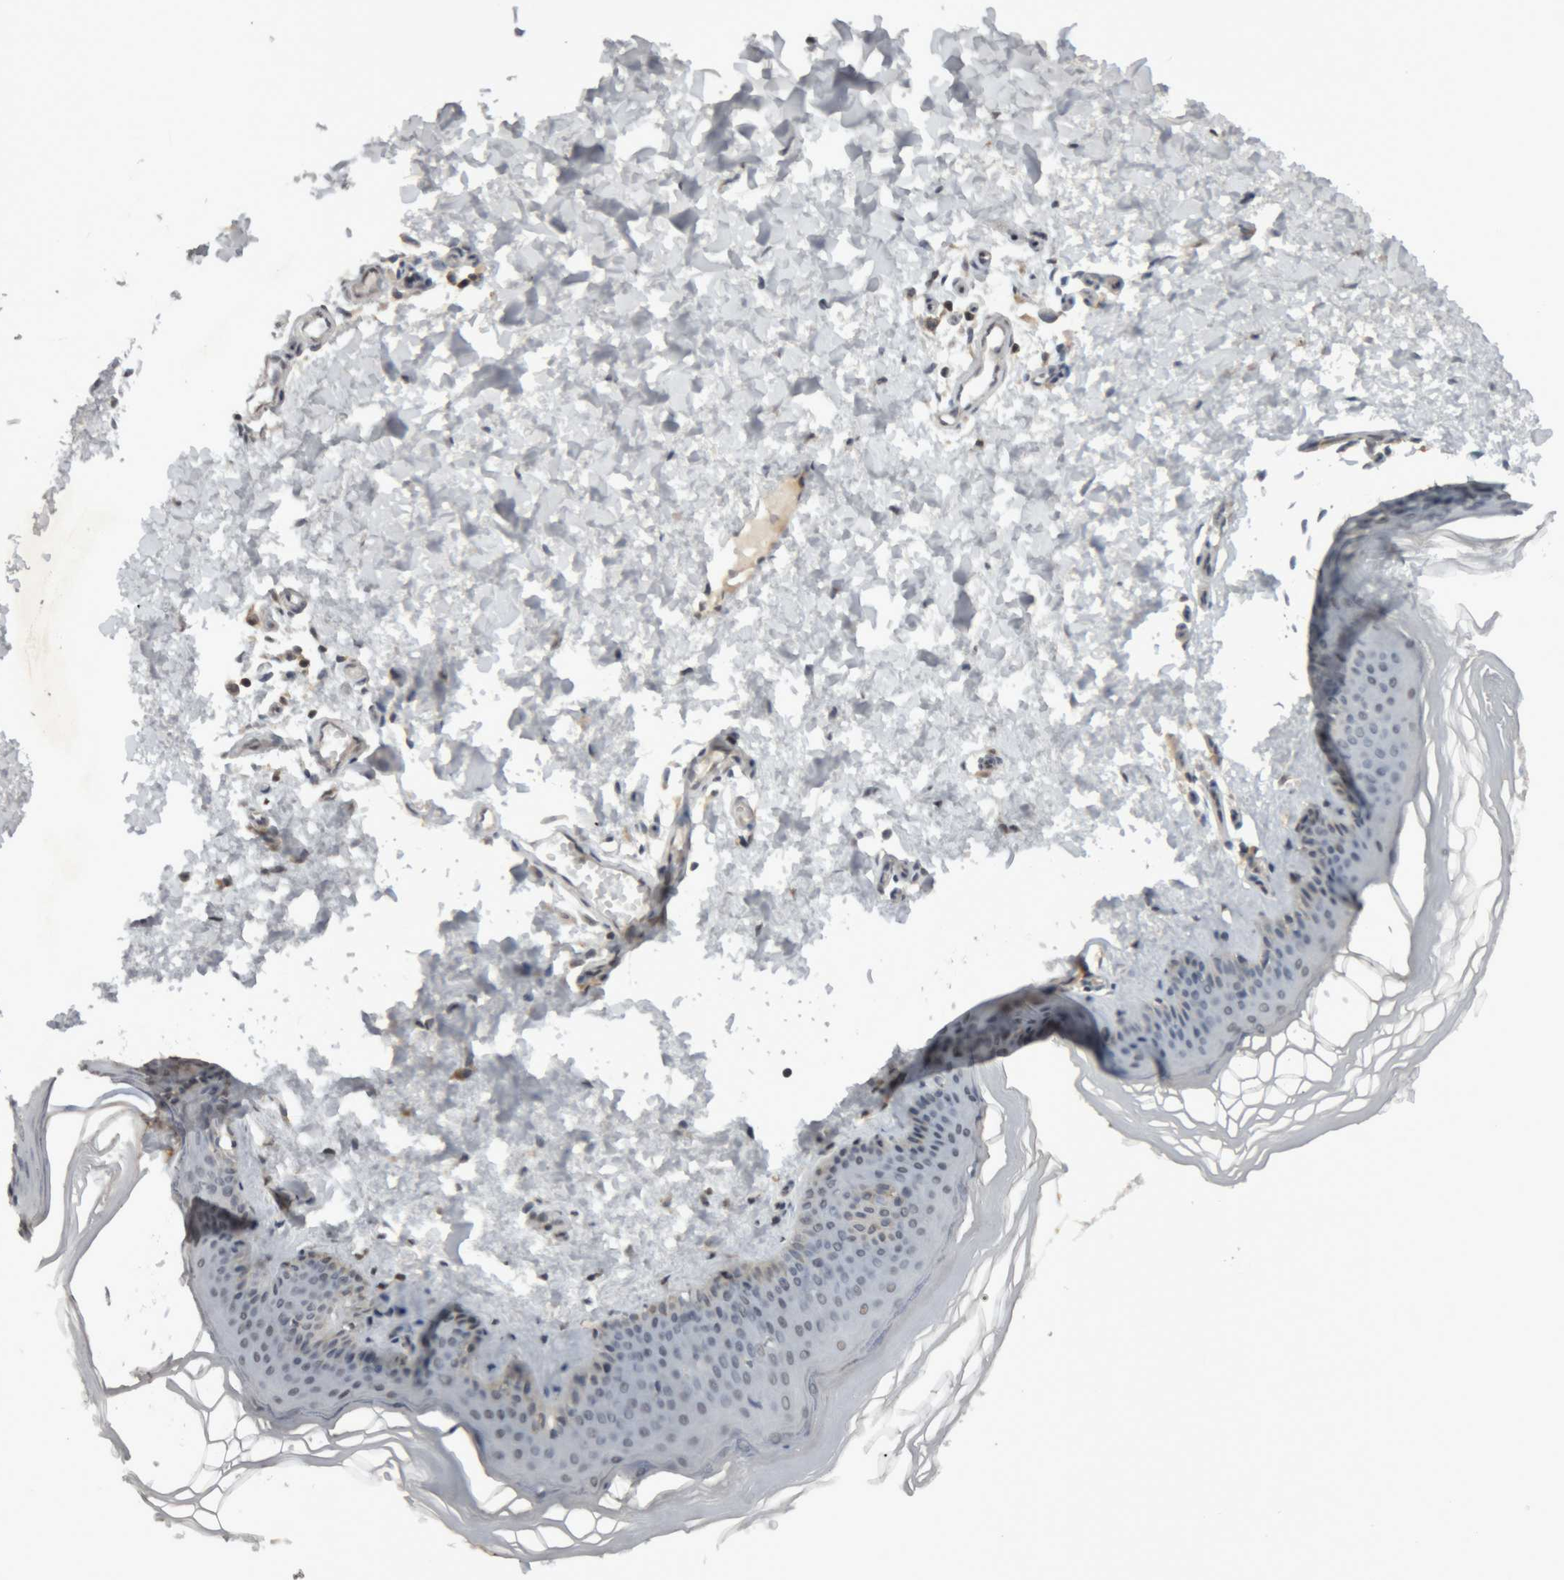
{"staining": {"intensity": "negative", "quantity": "none", "location": "none"}, "tissue": "skin", "cell_type": "Fibroblasts", "image_type": "normal", "snomed": [{"axis": "morphology", "description": "Normal tissue, NOS"}, {"axis": "topography", "description": "Skin"}], "caption": "Fibroblasts show no significant protein staining in benign skin. (Brightfield microscopy of DAB immunohistochemistry (IHC) at high magnification).", "gene": "NFATC2", "patient": {"sex": "female", "age": 27}}